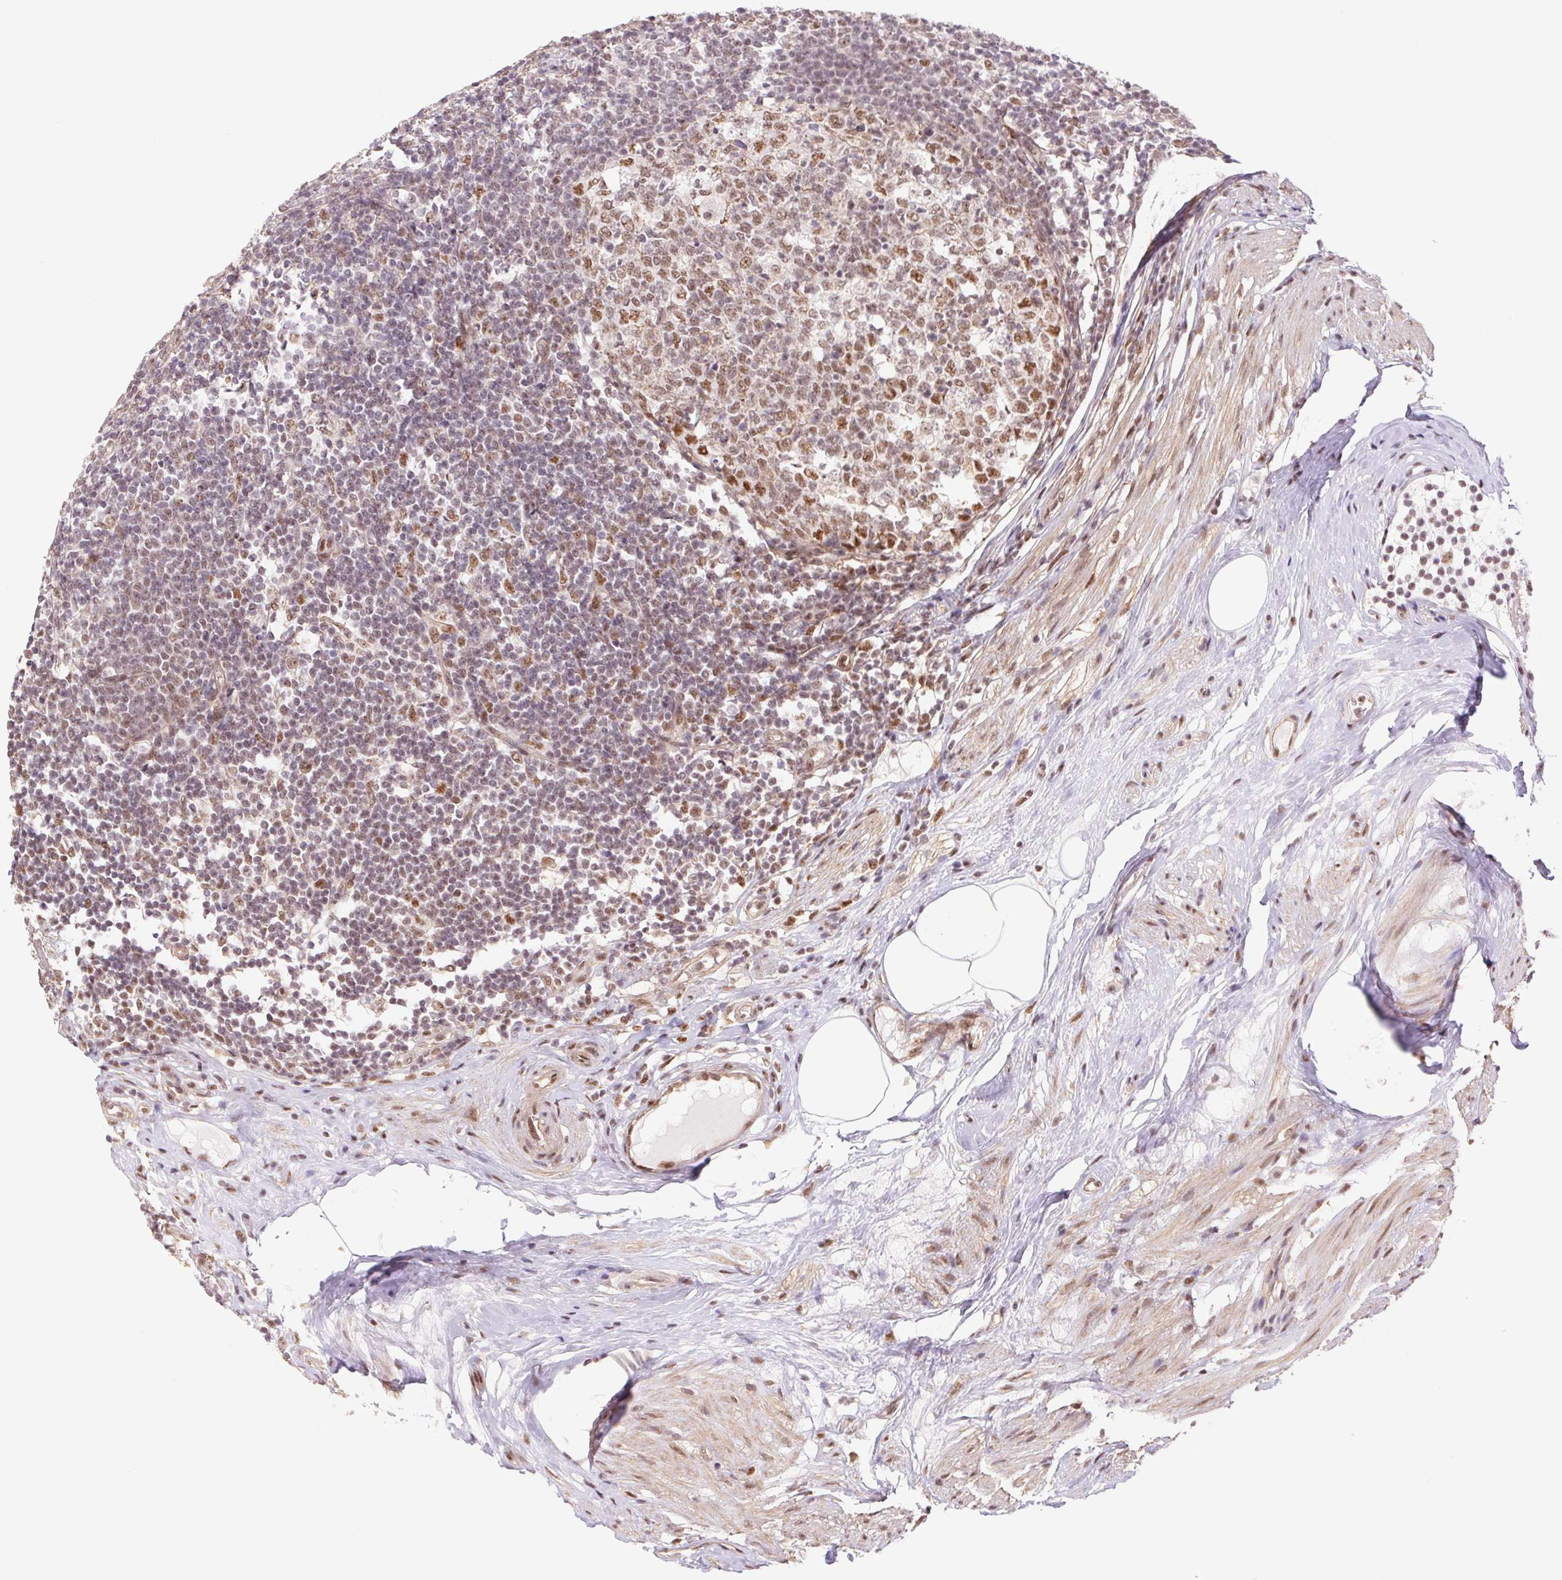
{"staining": {"intensity": "moderate", "quantity": ">75%", "location": "cytoplasmic/membranous,nuclear"}, "tissue": "appendix", "cell_type": "Glandular cells", "image_type": "normal", "snomed": [{"axis": "morphology", "description": "Normal tissue, NOS"}, {"axis": "topography", "description": "Appendix"}], "caption": "Immunohistochemistry of benign appendix reveals medium levels of moderate cytoplasmic/membranous,nuclear expression in approximately >75% of glandular cells.", "gene": "CWC25", "patient": {"sex": "female", "age": 56}}